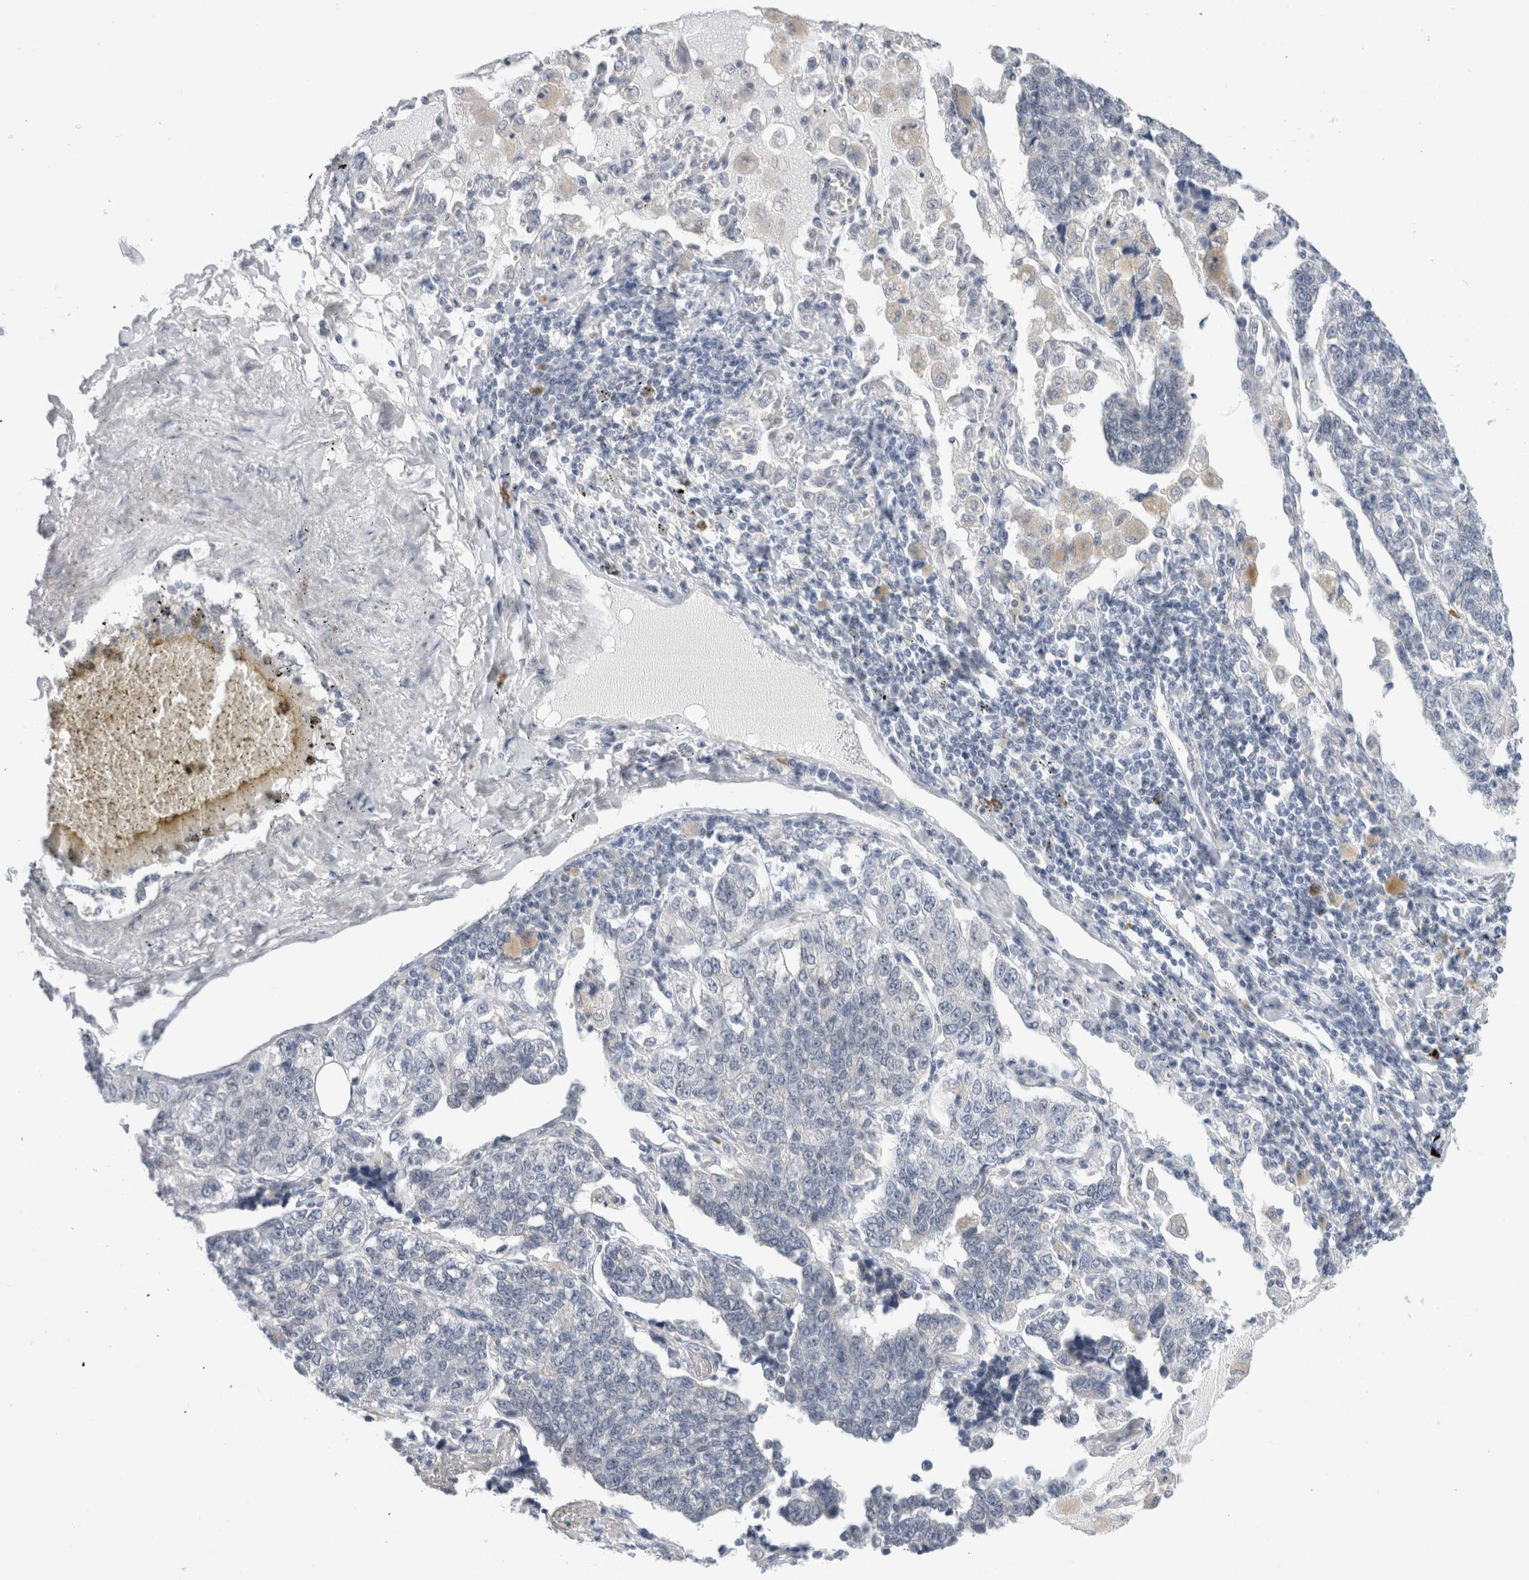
{"staining": {"intensity": "negative", "quantity": "none", "location": "none"}, "tissue": "lung cancer", "cell_type": "Tumor cells", "image_type": "cancer", "snomed": [{"axis": "morphology", "description": "Adenocarcinoma, NOS"}, {"axis": "topography", "description": "Lung"}], "caption": "Immunohistochemical staining of human lung cancer shows no significant positivity in tumor cells.", "gene": "SLC22A12", "patient": {"sex": "male", "age": 49}}